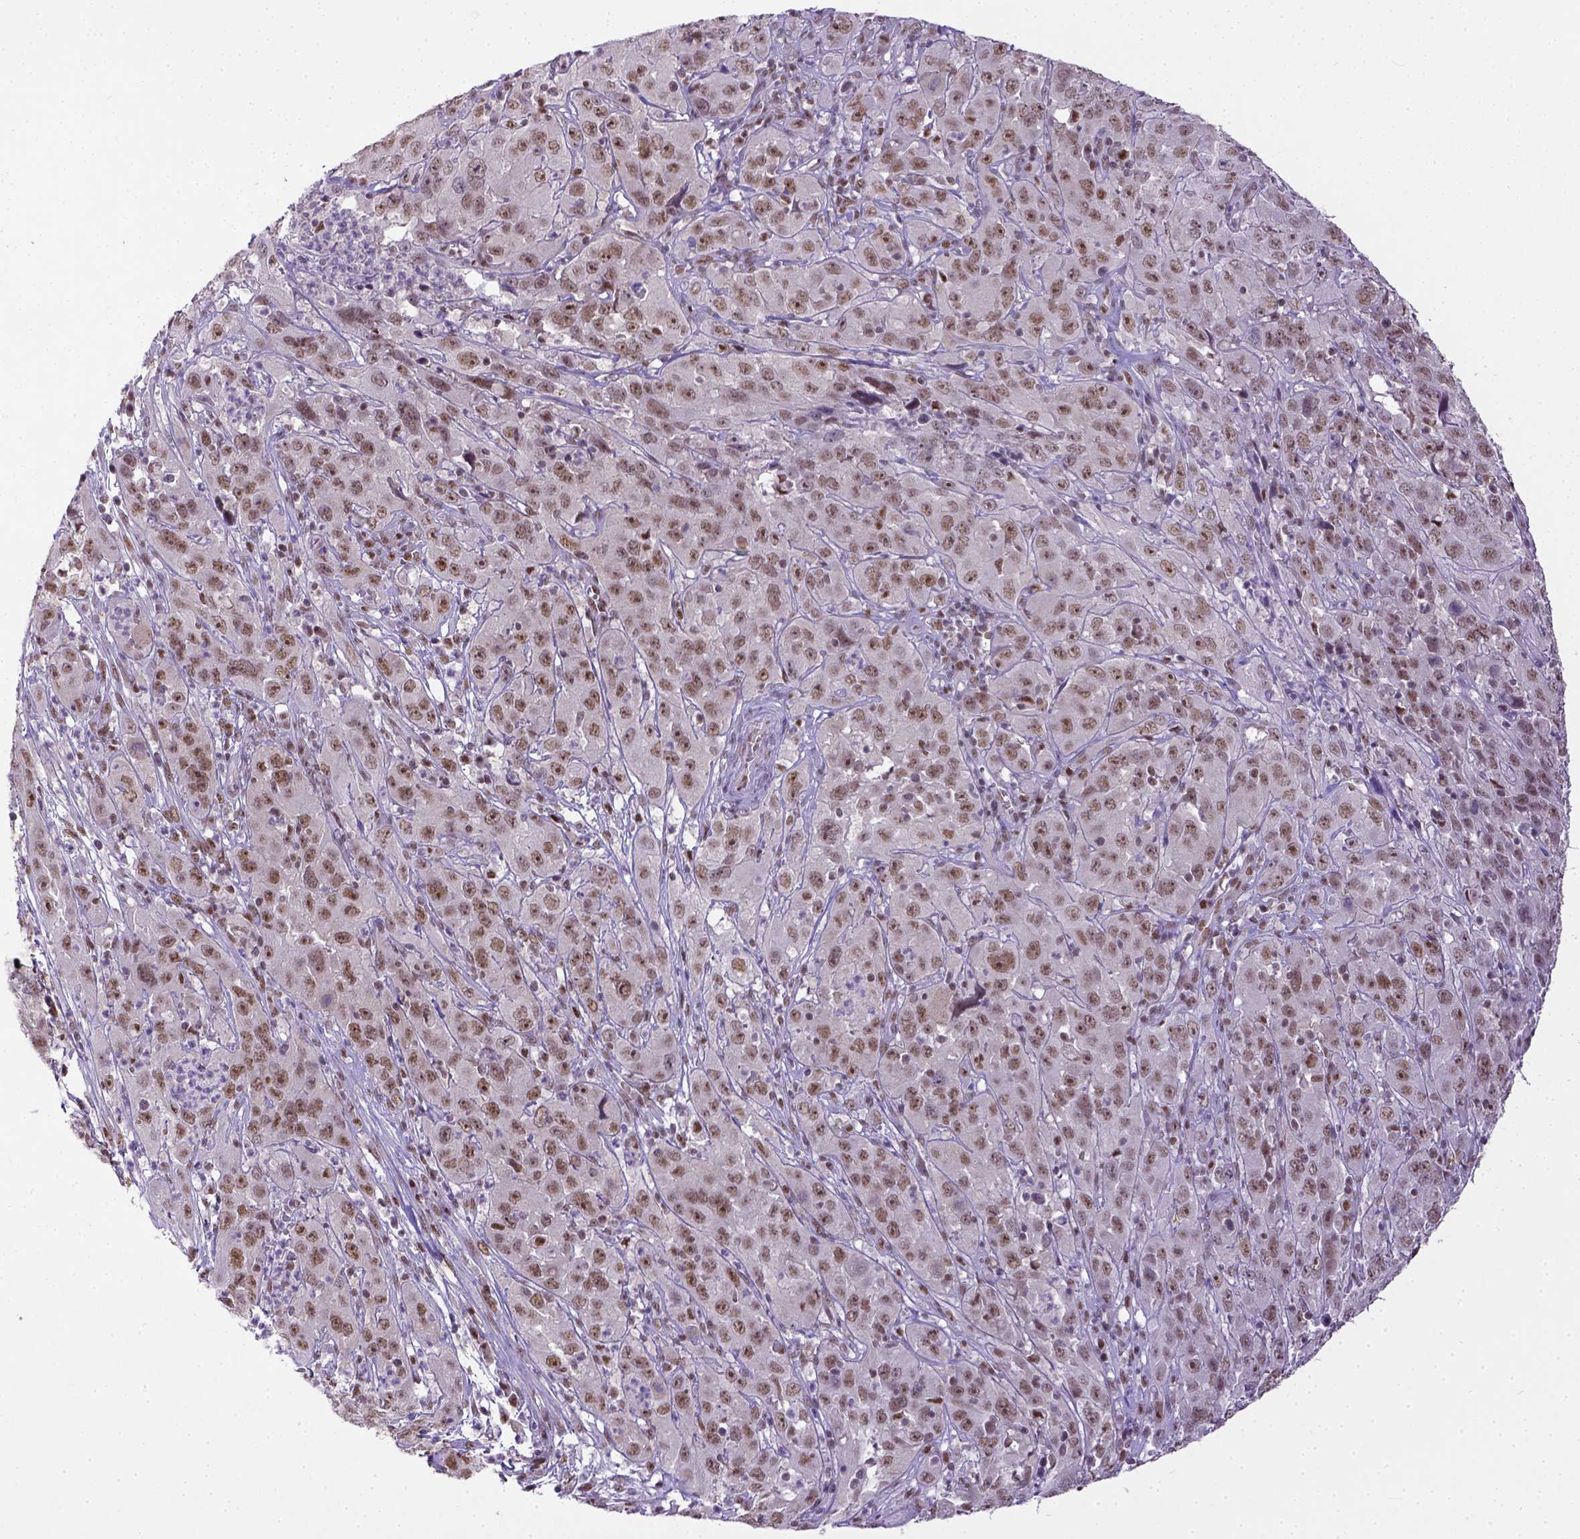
{"staining": {"intensity": "weak", "quantity": ">75%", "location": "nuclear"}, "tissue": "cervical cancer", "cell_type": "Tumor cells", "image_type": "cancer", "snomed": [{"axis": "morphology", "description": "Squamous cell carcinoma, NOS"}, {"axis": "topography", "description": "Cervix"}], "caption": "Immunohistochemical staining of cervical squamous cell carcinoma reveals low levels of weak nuclear positivity in about >75% of tumor cells.", "gene": "ERCC1", "patient": {"sex": "female", "age": 32}}